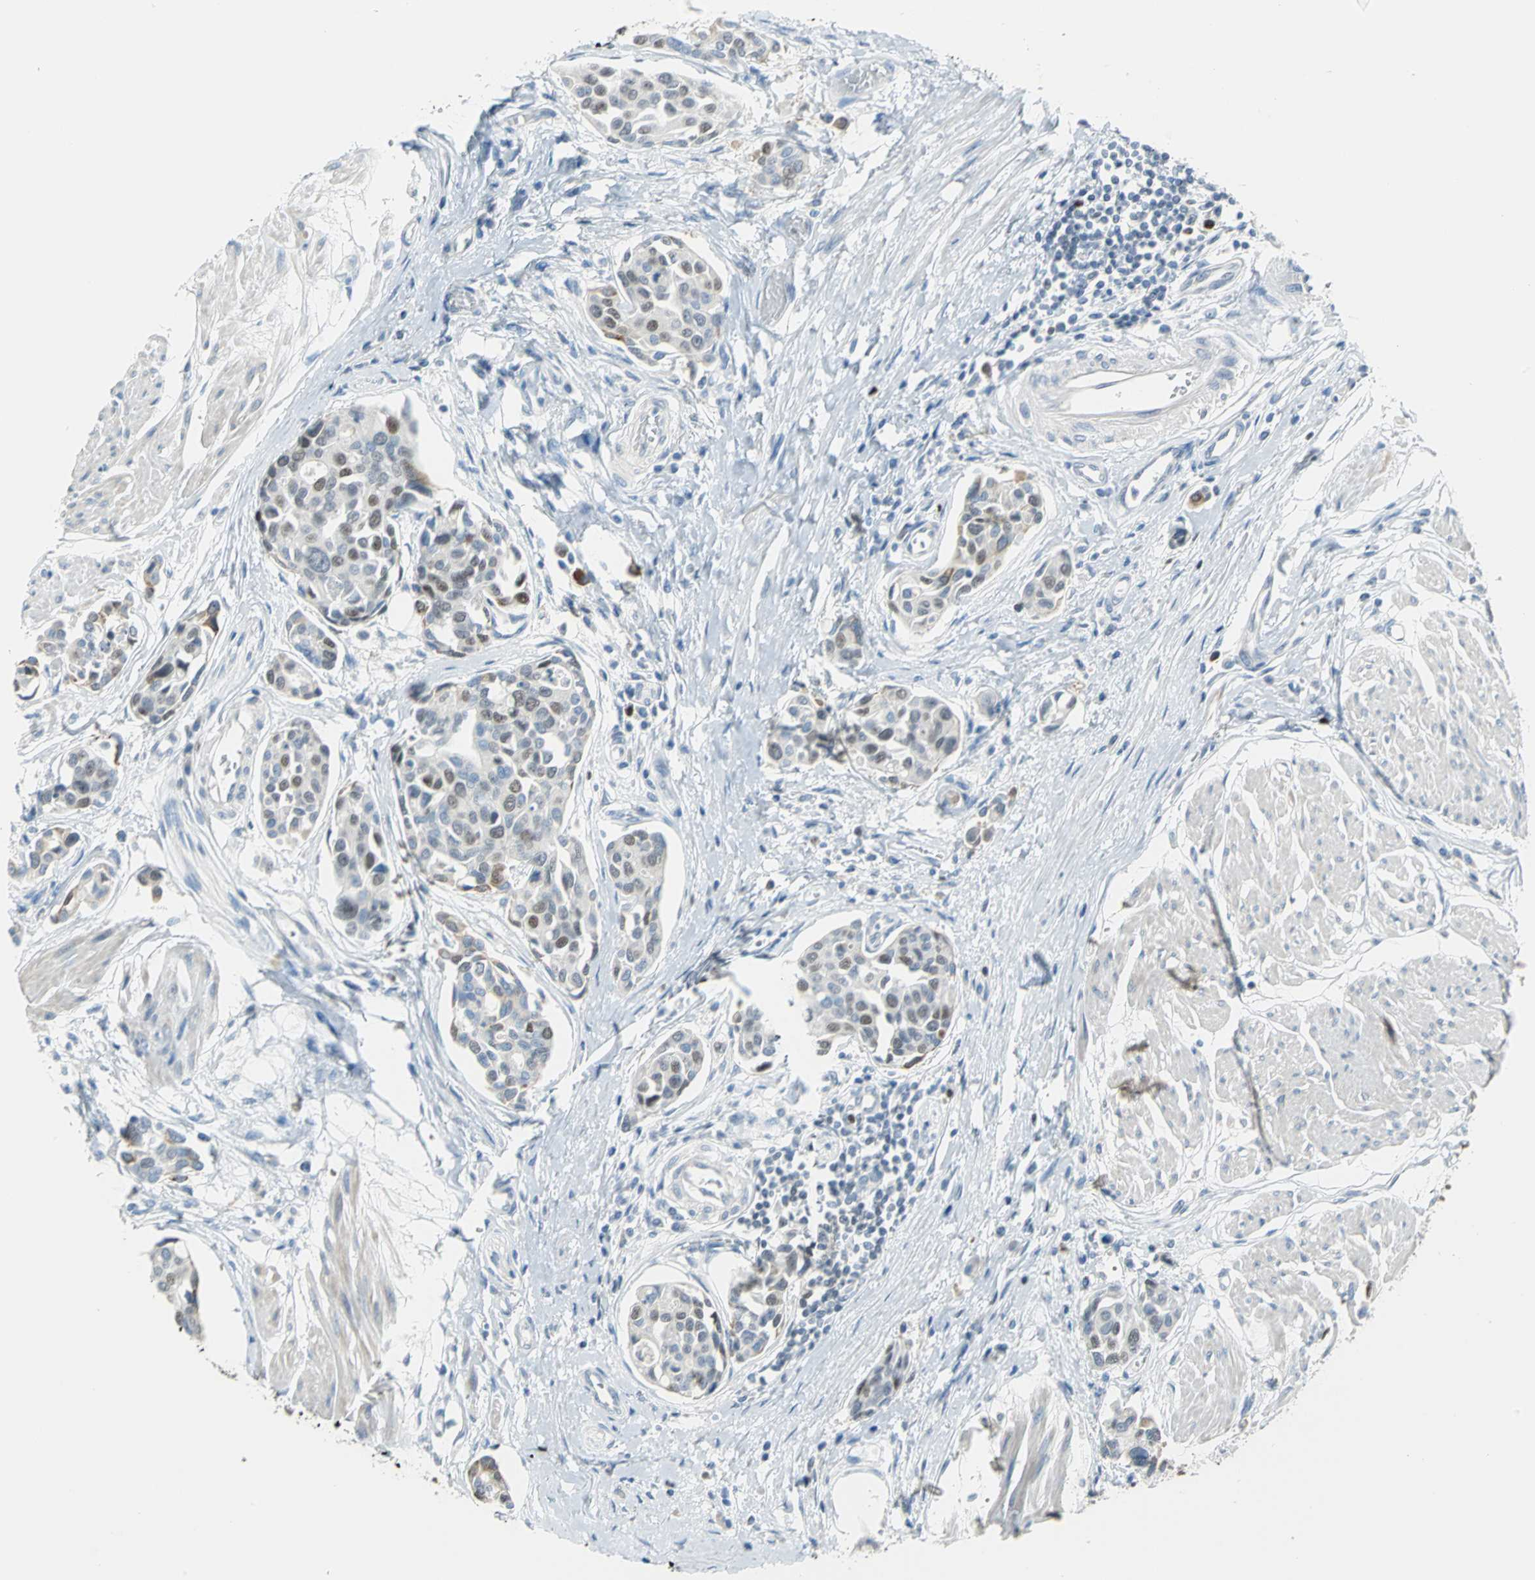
{"staining": {"intensity": "moderate", "quantity": "<25%", "location": "nuclear"}, "tissue": "urothelial cancer", "cell_type": "Tumor cells", "image_type": "cancer", "snomed": [{"axis": "morphology", "description": "Urothelial carcinoma, High grade"}, {"axis": "topography", "description": "Urinary bladder"}], "caption": "Brown immunohistochemical staining in urothelial cancer shows moderate nuclear positivity in about <25% of tumor cells.", "gene": "MCM3", "patient": {"sex": "male", "age": 78}}